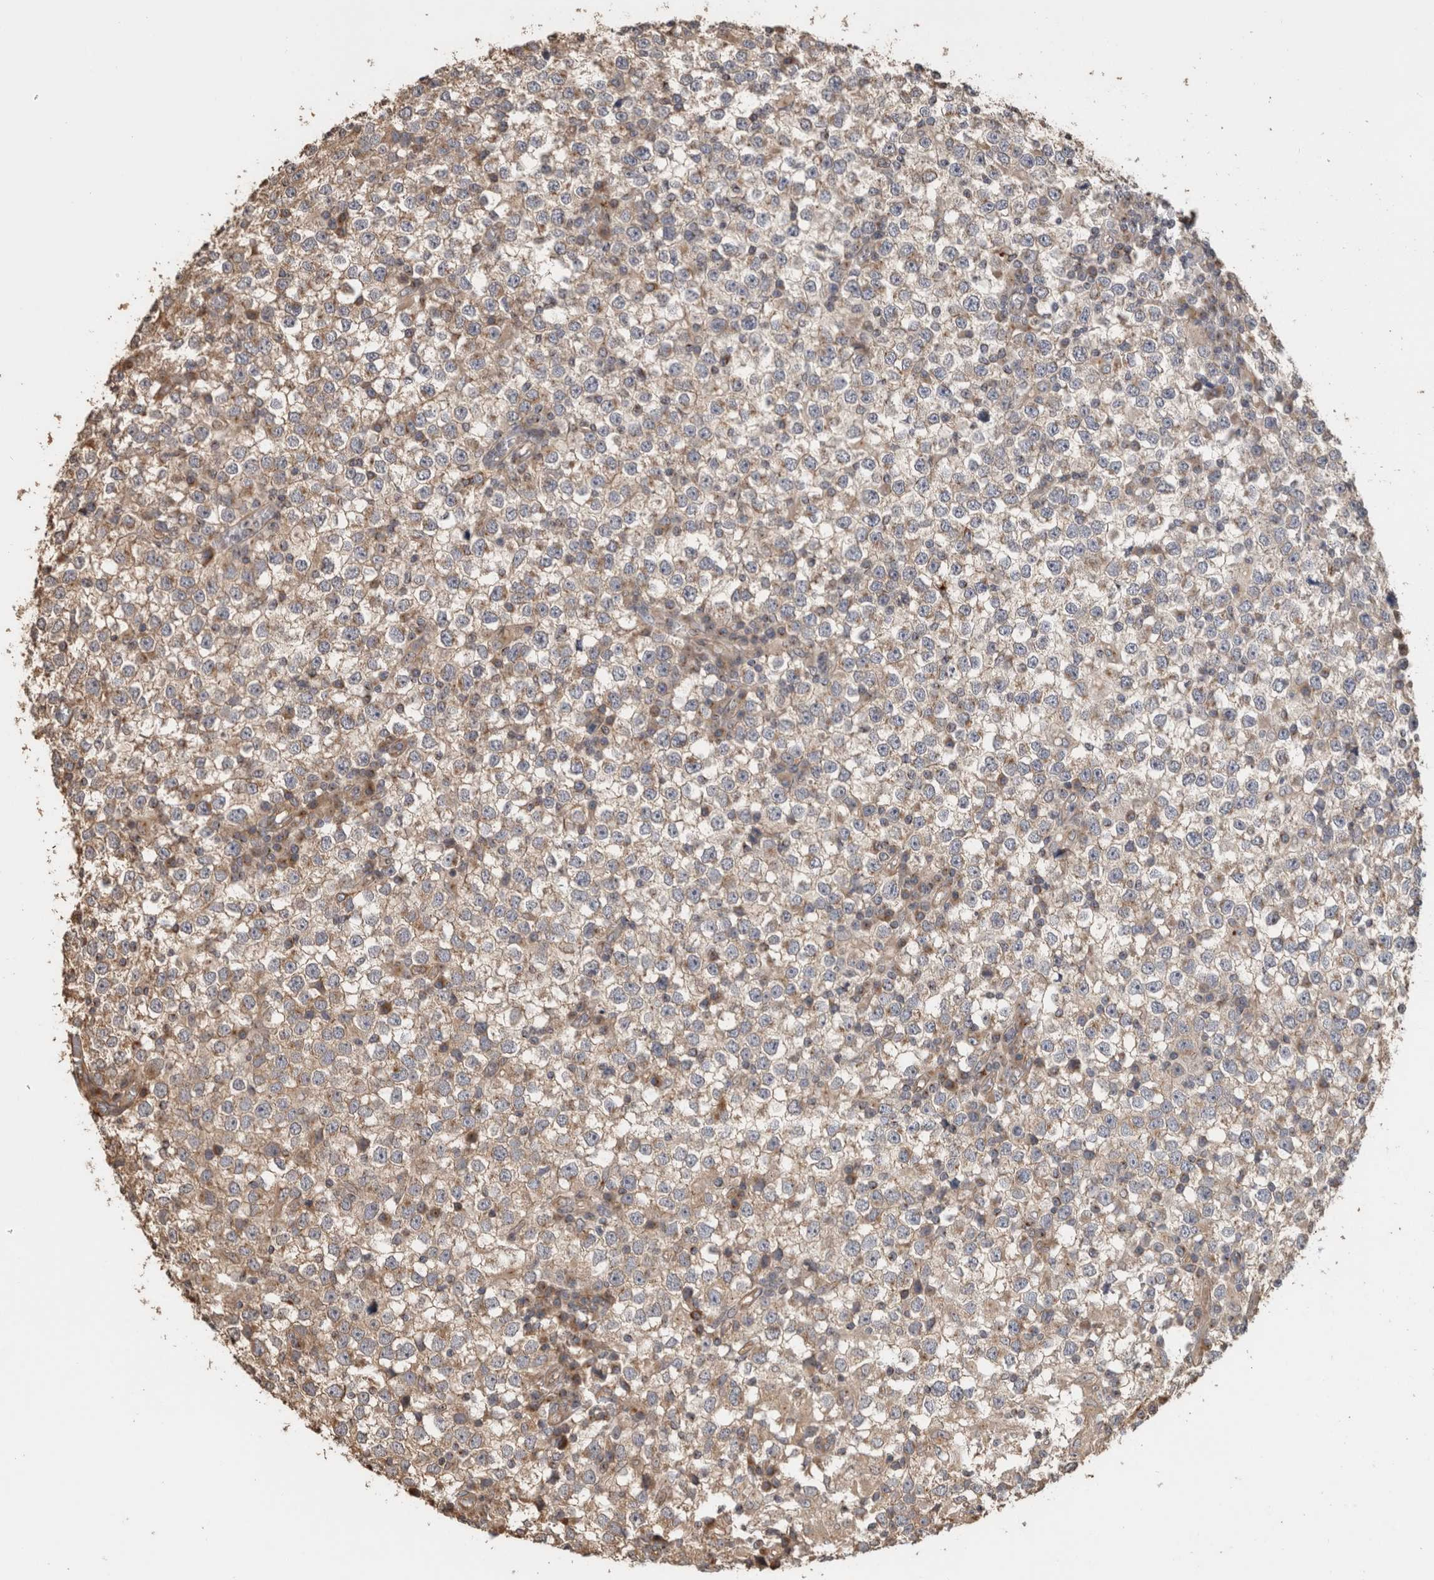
{"staining": {"intensity": "weak", "quantity": ">75%", "location": "cytoplasmic/membranous"}, "tissue": "testis cancer", "cell_type": "Tumor cells", "image_type": "cancer", "snomed": [{"axis": "morphology", "description": "Seminoma, NOS"}, {"axis": "topography", "description": "Testis"}], "caption": "A brown stain highlights weak cytoplasmic/membranous staining of a protein in human seminoma (testis) tumor cells.", "gene": "CLIP1", "patient": {"sex": "male", "age": 65}}